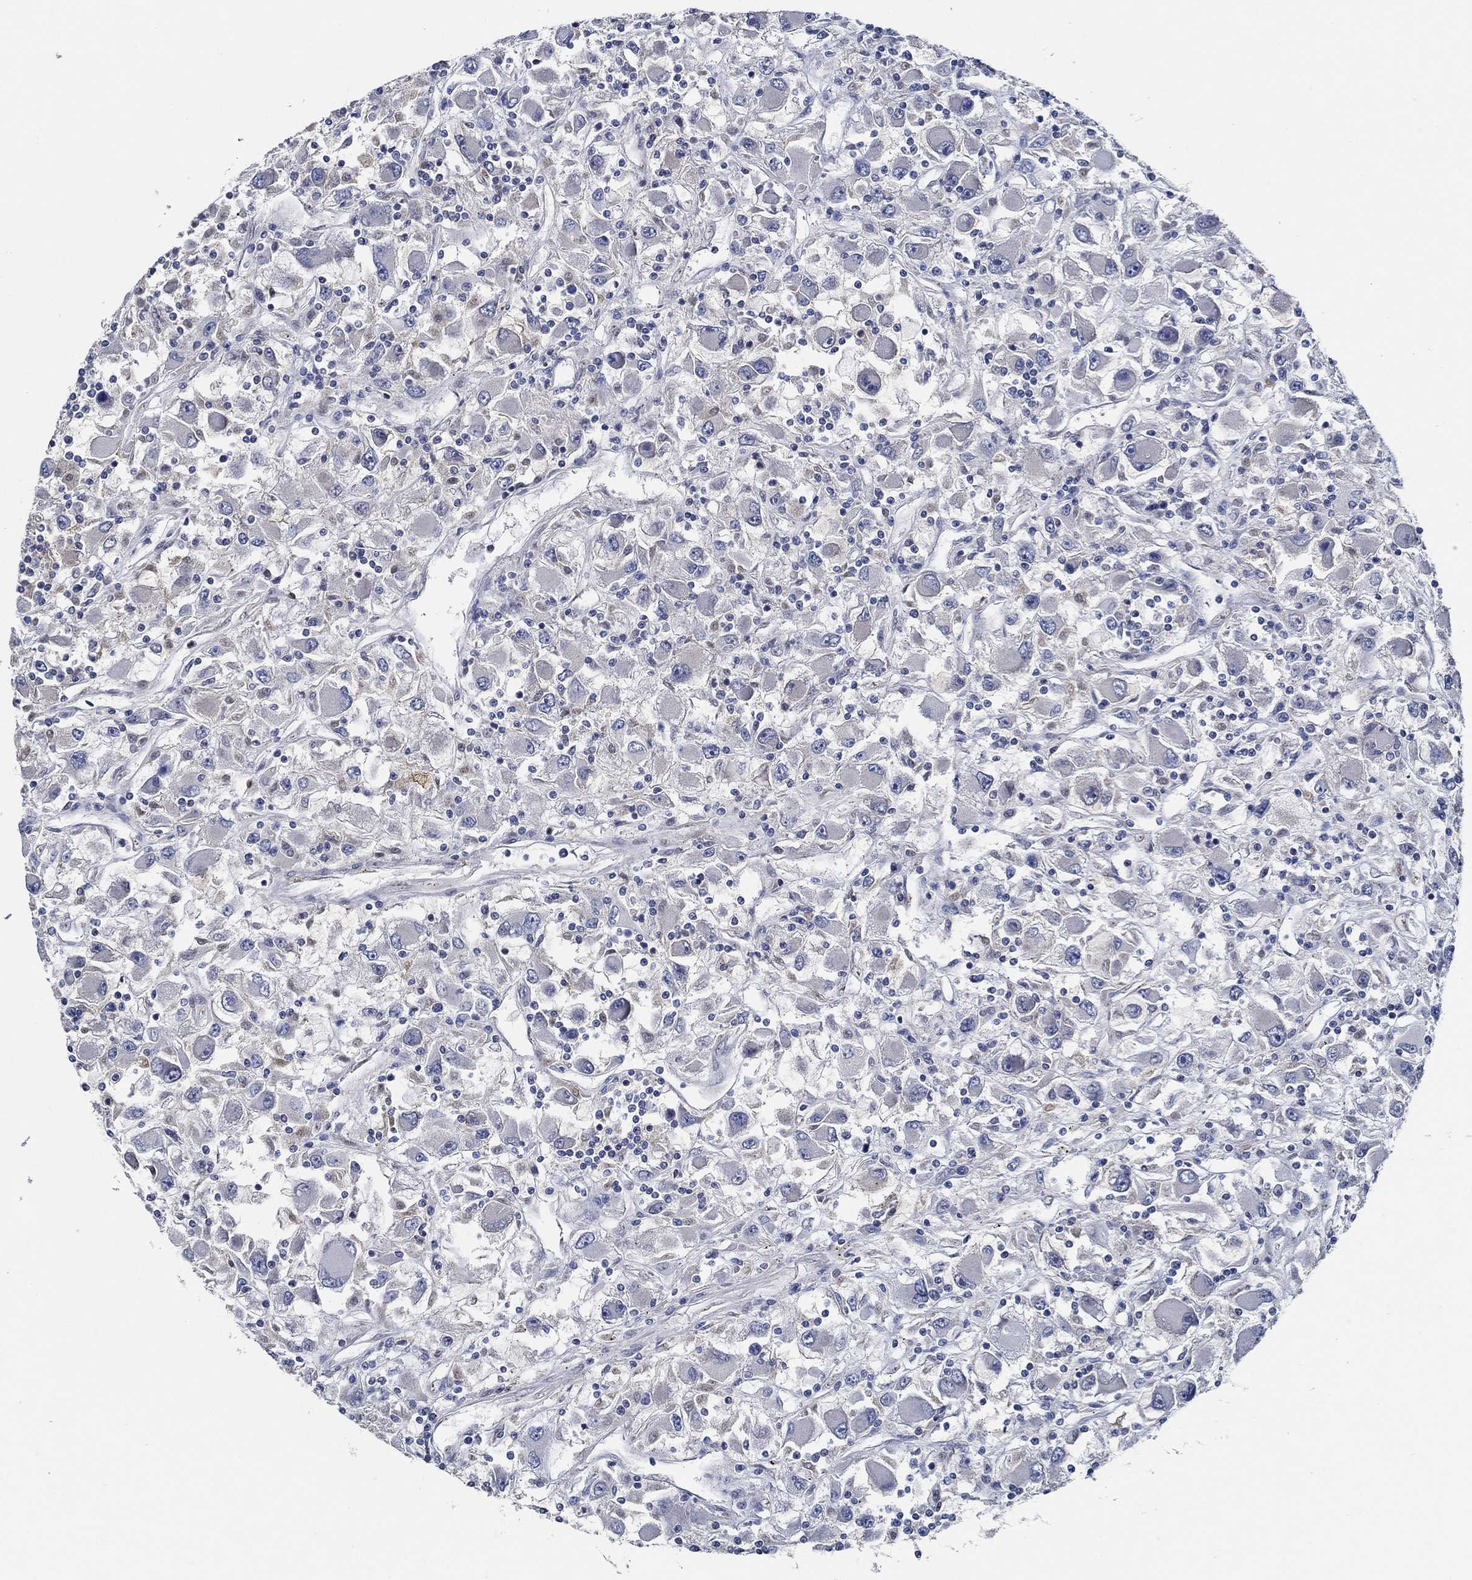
{"staining": {"intensity": "negative", "quantity": "none", "location": "none"}, "tissue": "renal cancer", "cell_type": "Tumor cells", "image_type": "cancer", "snomed": [{"axis": "morphology", "description": "Adenocarcinoma, NOS"}, {"axis": "topography", "description": "Kidney"}], "caption": "DAB immunohistochemical staining of human renal cancer (adenocarcinoma) displays no significant expression in tumor cells.", "gene": "DACT1", "patient": {"sex": "female", "age": 67}}